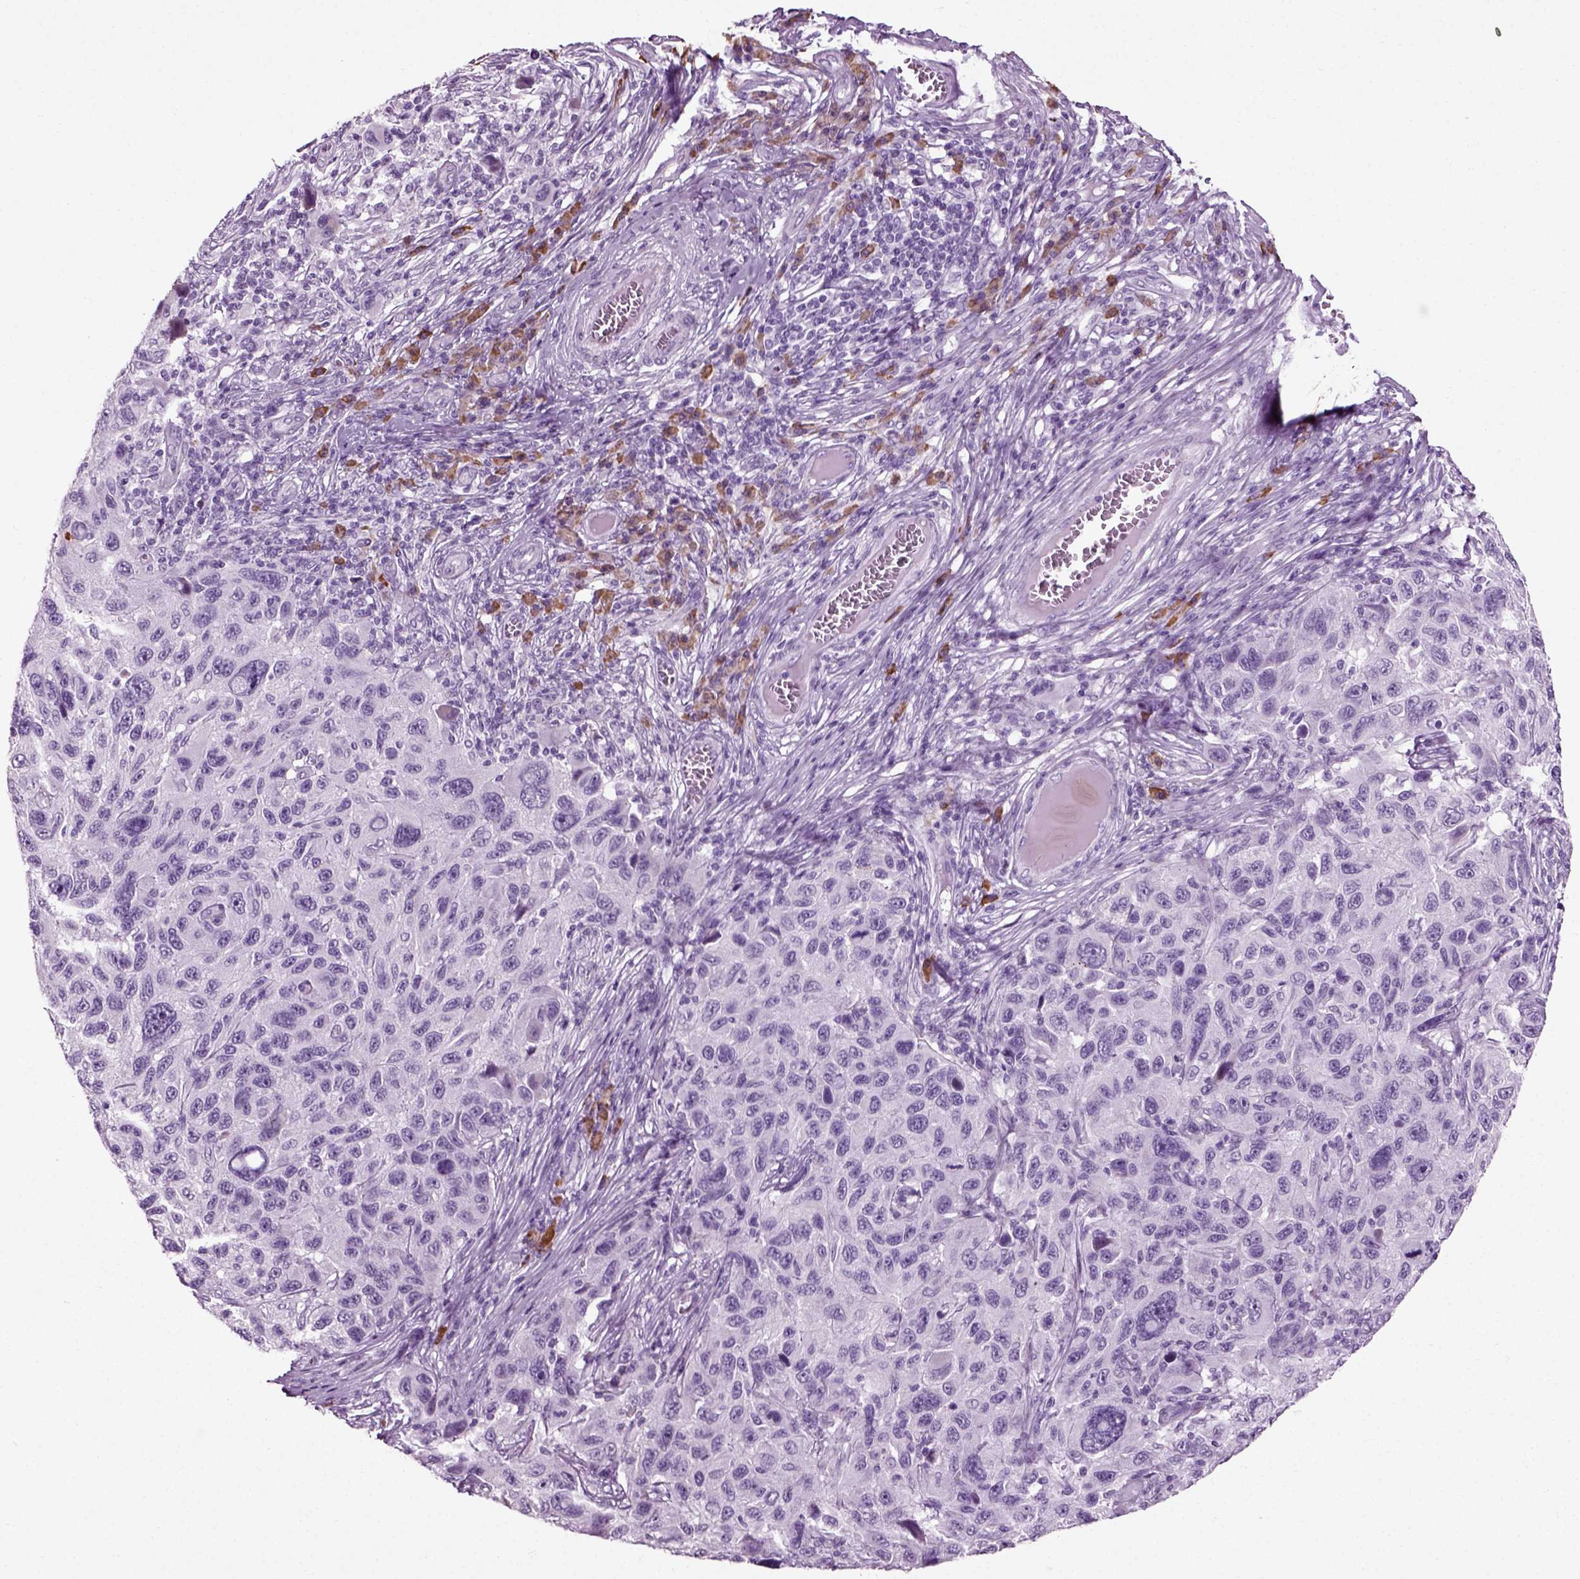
{"staining": {"intensity": "negative", "quantity": "none", "location": "none"}, "tissue": "melanoma", "cell_type": "Tumor cells", "image_type": "cancer", "snomed": [{"axis": "morphology", "description": "Malignant melanoma, NOS"}, {"axis": "topography", "description": "Skin"}], "caption": "This is an immunohistochemistry (IHC) histopathology image of melanoma. There is no staining in tumor cells.", "gene": "SLC26A8", "patient": {"sex": "male", "age": 53}}